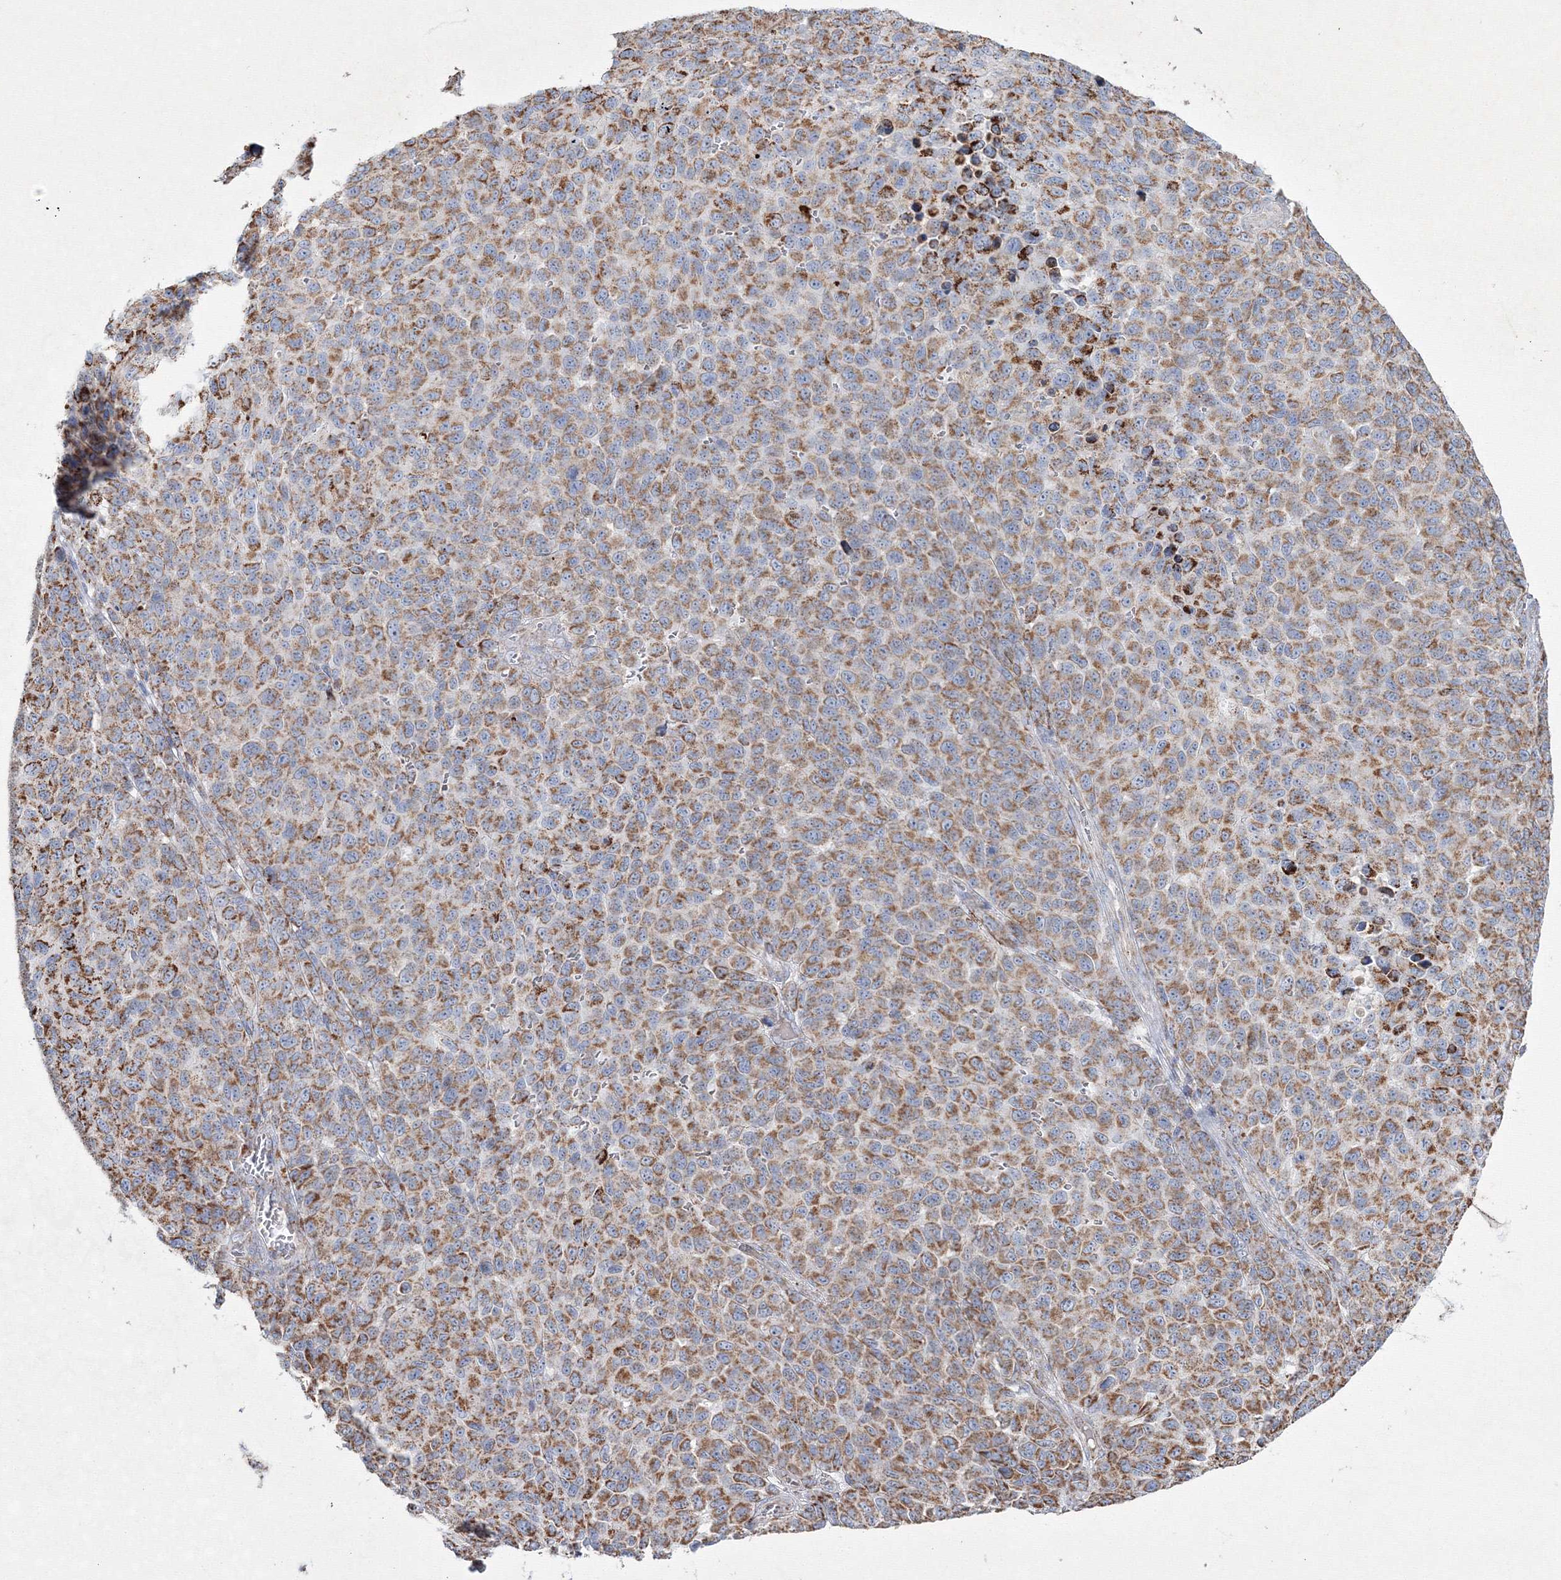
{"staining": {"intensity": "moderate", "quantity": ">75%", "location": "cytoplasmic/membranous"}, "tissue": "melanoma", "cell_type": "Tumor cells", "image_type": "cancer", "snomed": [{"axis": "morphology", "description": "Malignant melanoma, NOS"}, {"axis": "topography", "description": "Skin"}], "caption": "Moderate cytoplasmic/membranous protein expression is identified in about >75% of tumor cells in malignant melanoma.", "gene": "IGSF9", "patient": {"sex": "male", "age": 49}}